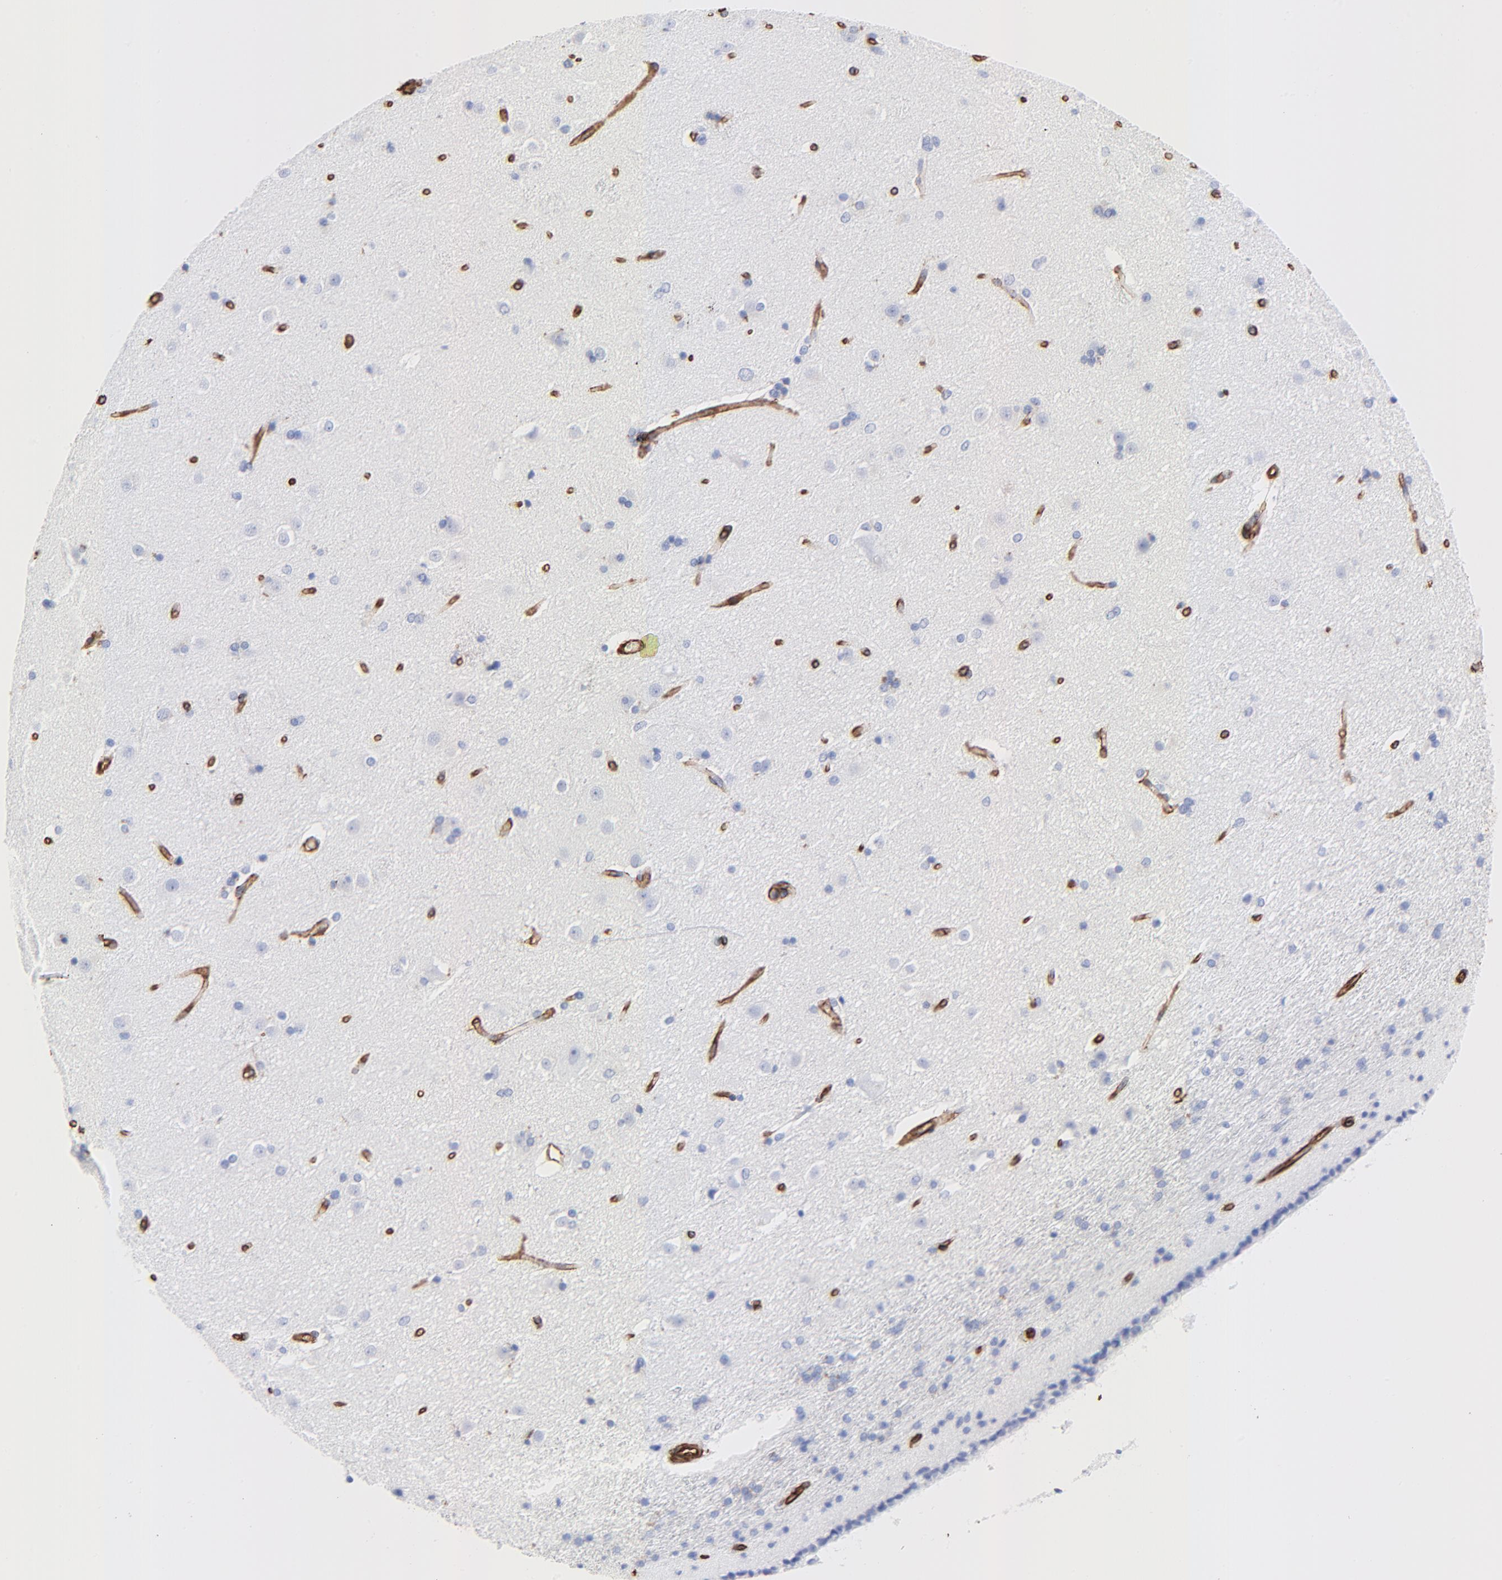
{"staining": {"intensity": "negative", "quantity": "none", "location": "none"}, "tissue": "caudate", "cell_type": "Glial cells", "image_type": "normal", "snomed": [{"axis": "morphology", "description": "Normal tissue, NOS"}, {"axis": "topography", "description": "Lateral ventricle wall"}], "caption": "Immunohistochemical staining of normal caudate reveals no significant staining in glial cells.", "gene": "CAV1", "patient": {"sex": "female", "age": 19}}